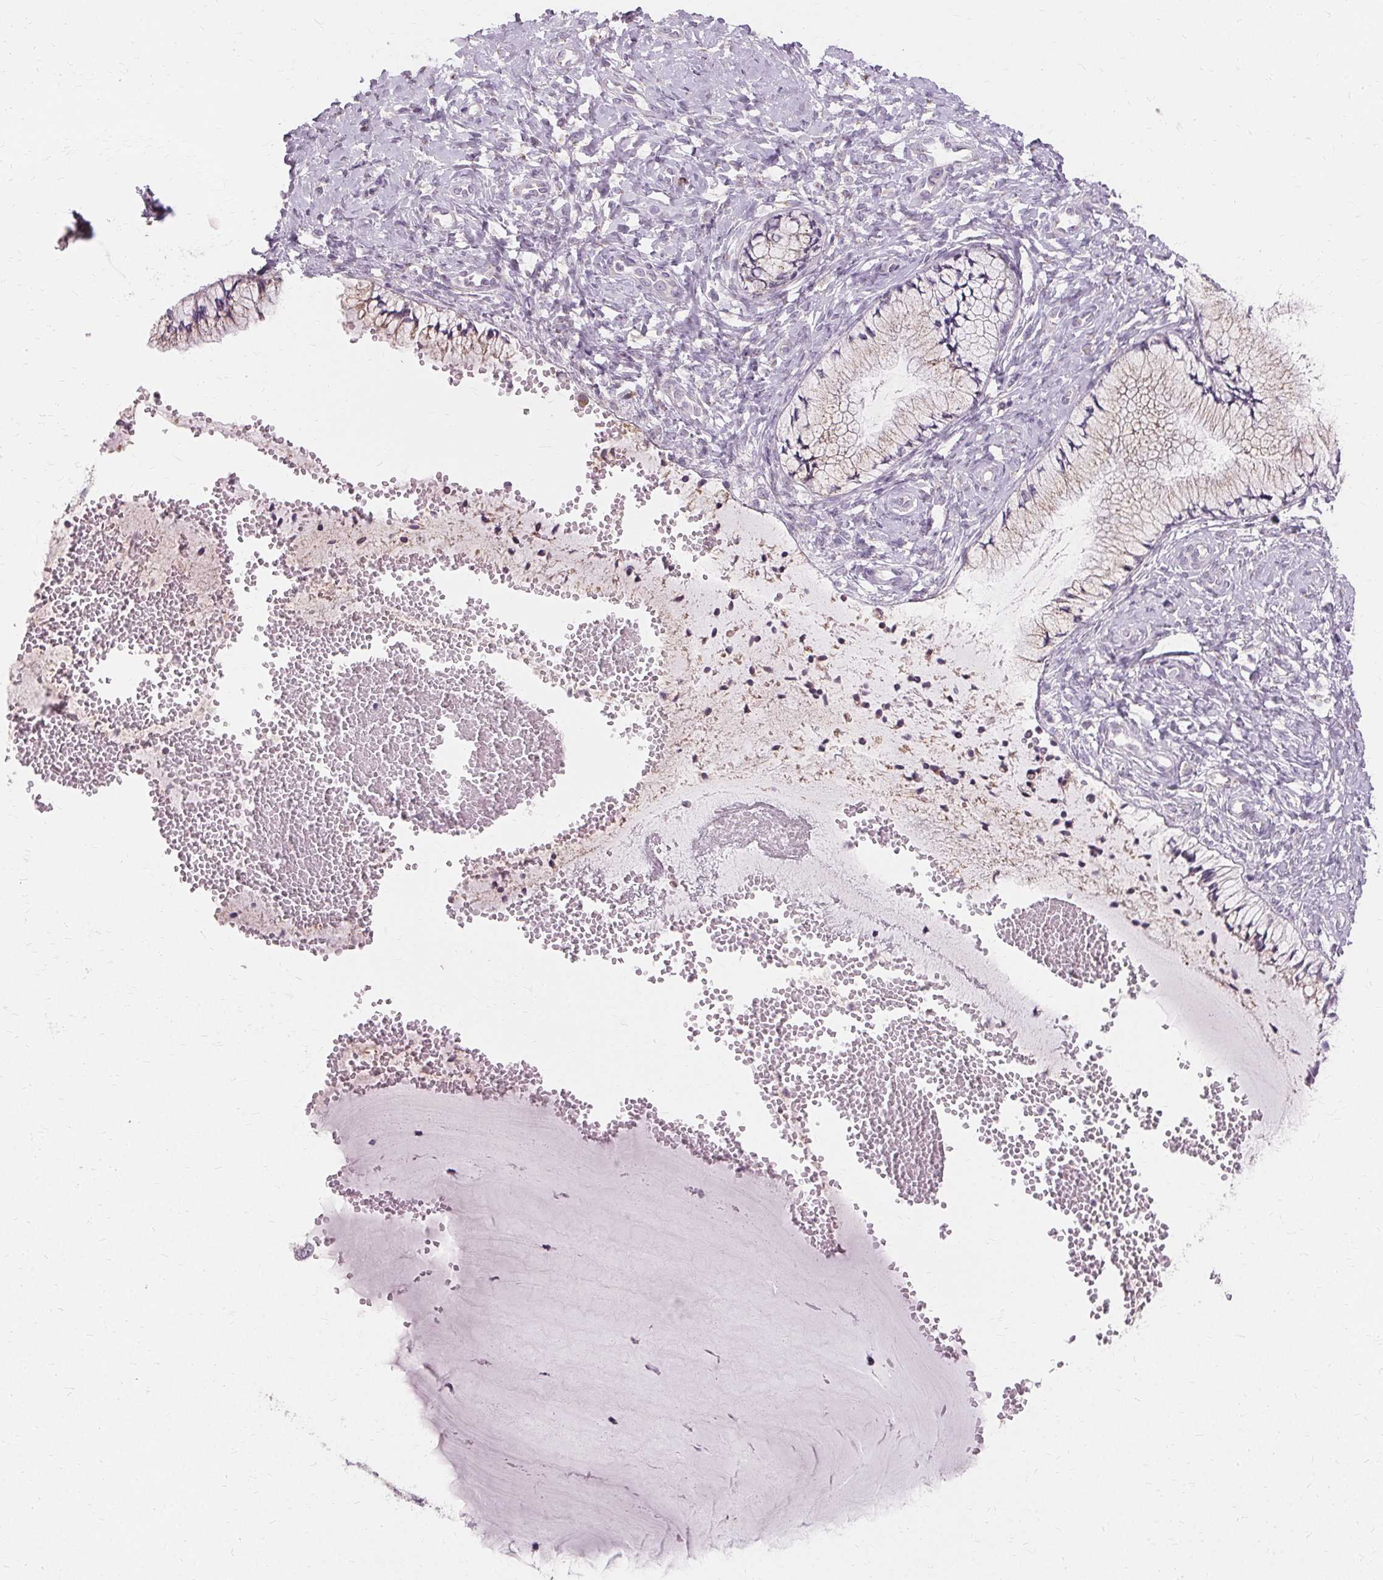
{"staining": {"intensity": "negative", "quantity": "none", "location": "none"}, "tissue": "cervix", "cell_type": "Glandular cells", "image_type": "normal", "snomed": [{"axis": "morphology", "description": "Normal tissue, NOS"}, {"axis": "topography", "description": "Cervix"}], "caption": "Protein analysis of normal cervix demonstrates no significant expression in glandular cells. (Immunohistochemistry (ihc), brightfield microscopy, high magnification).", "gene": "FCRL3", "patient": {"sex": "female", "age": 37}}